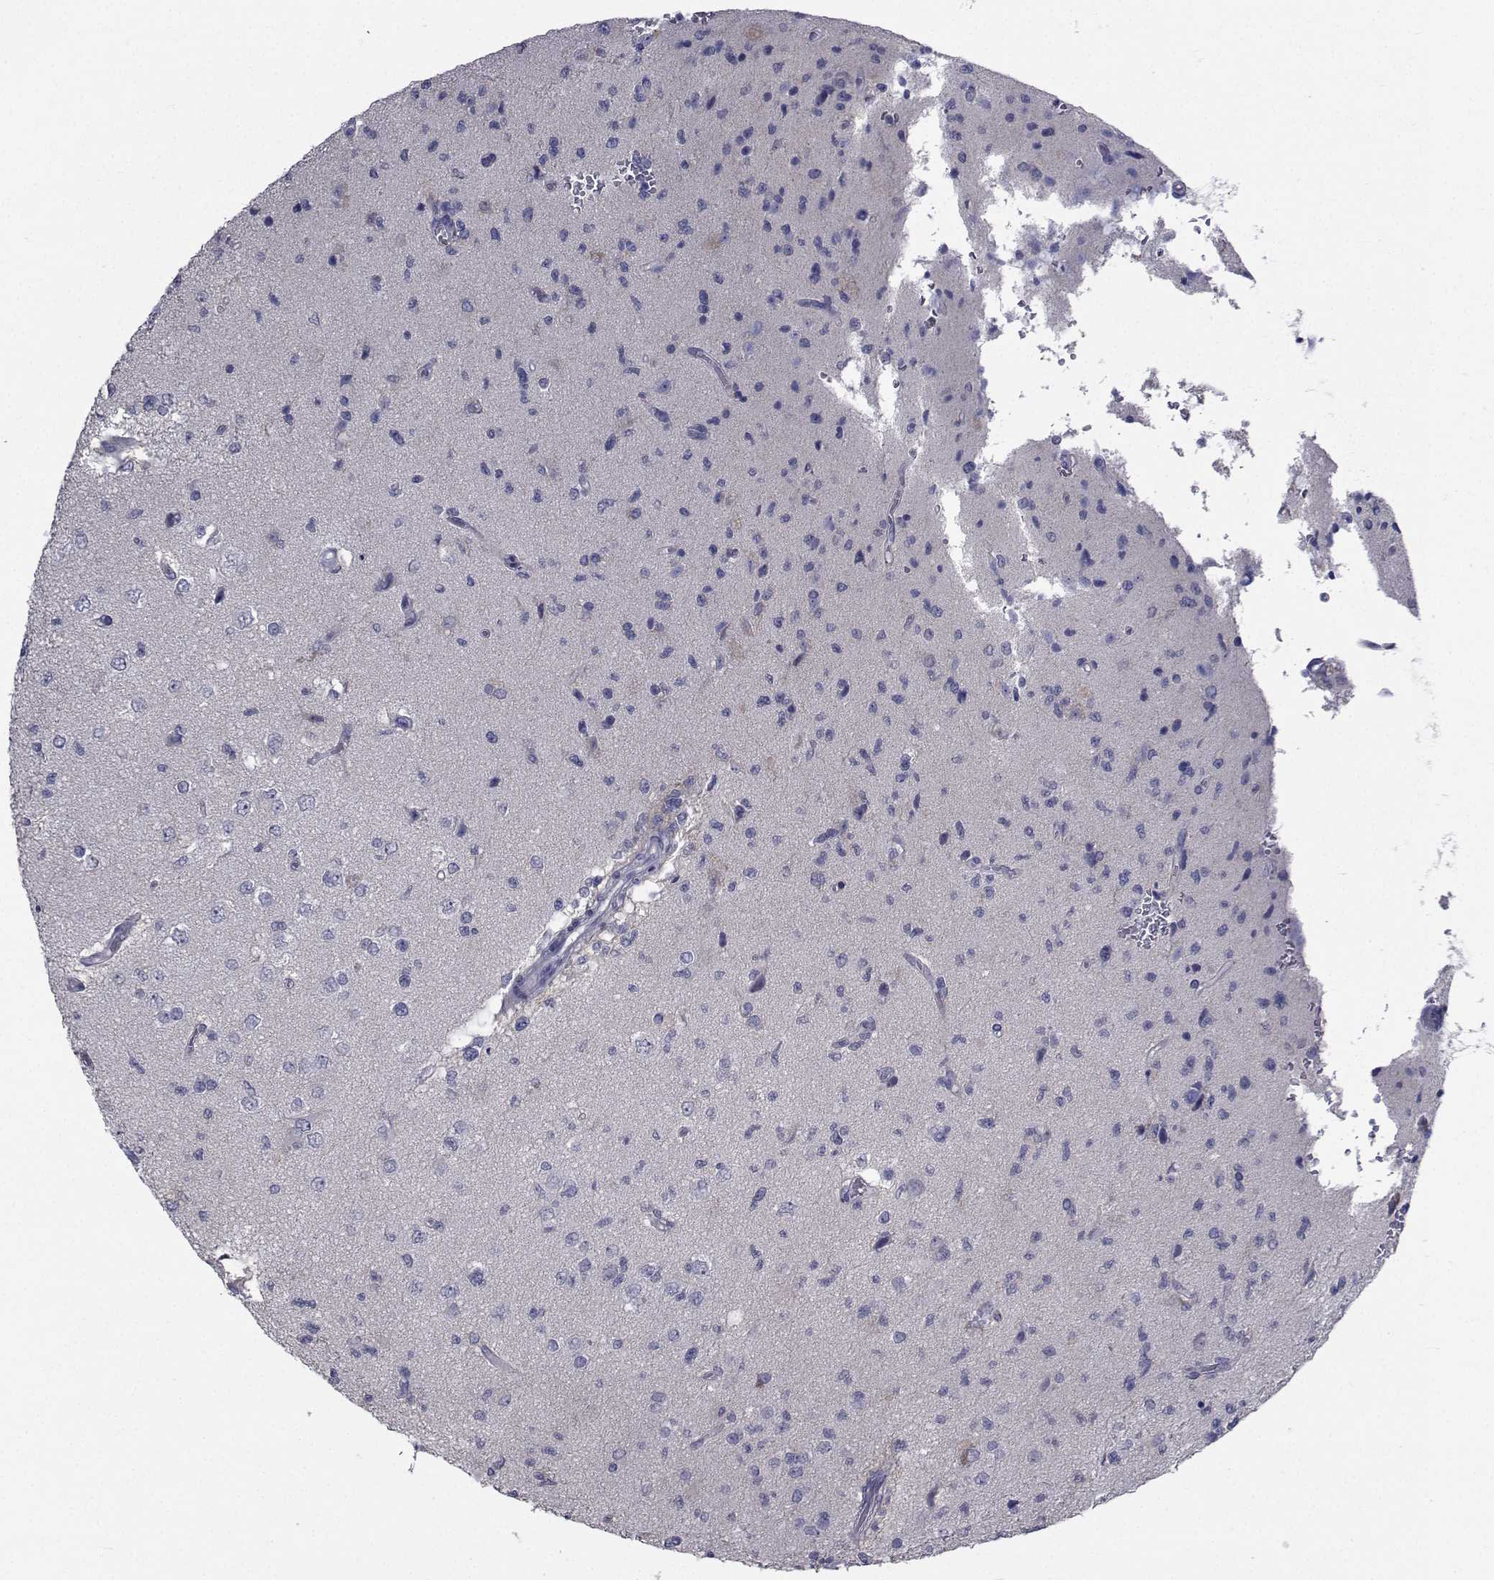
{"staining": {"intensity": "negative", "quantity": "none", "location": "none"}, "tissue": "glioma", "cell_type": "Tumor cells", "image_type": "cancer", "snomed": [{"axis": "morphology", "description": "Glioma, malignant, High grade"}, {"axis": "topography", "description": "Brain"}], "caption": "Human malignant glioma (high-grade) stained for a protein using IHC exhibits no expression in tumor cells.", "gene": "CHRNA1", "patient": {"sex": "male", "age": 56}}